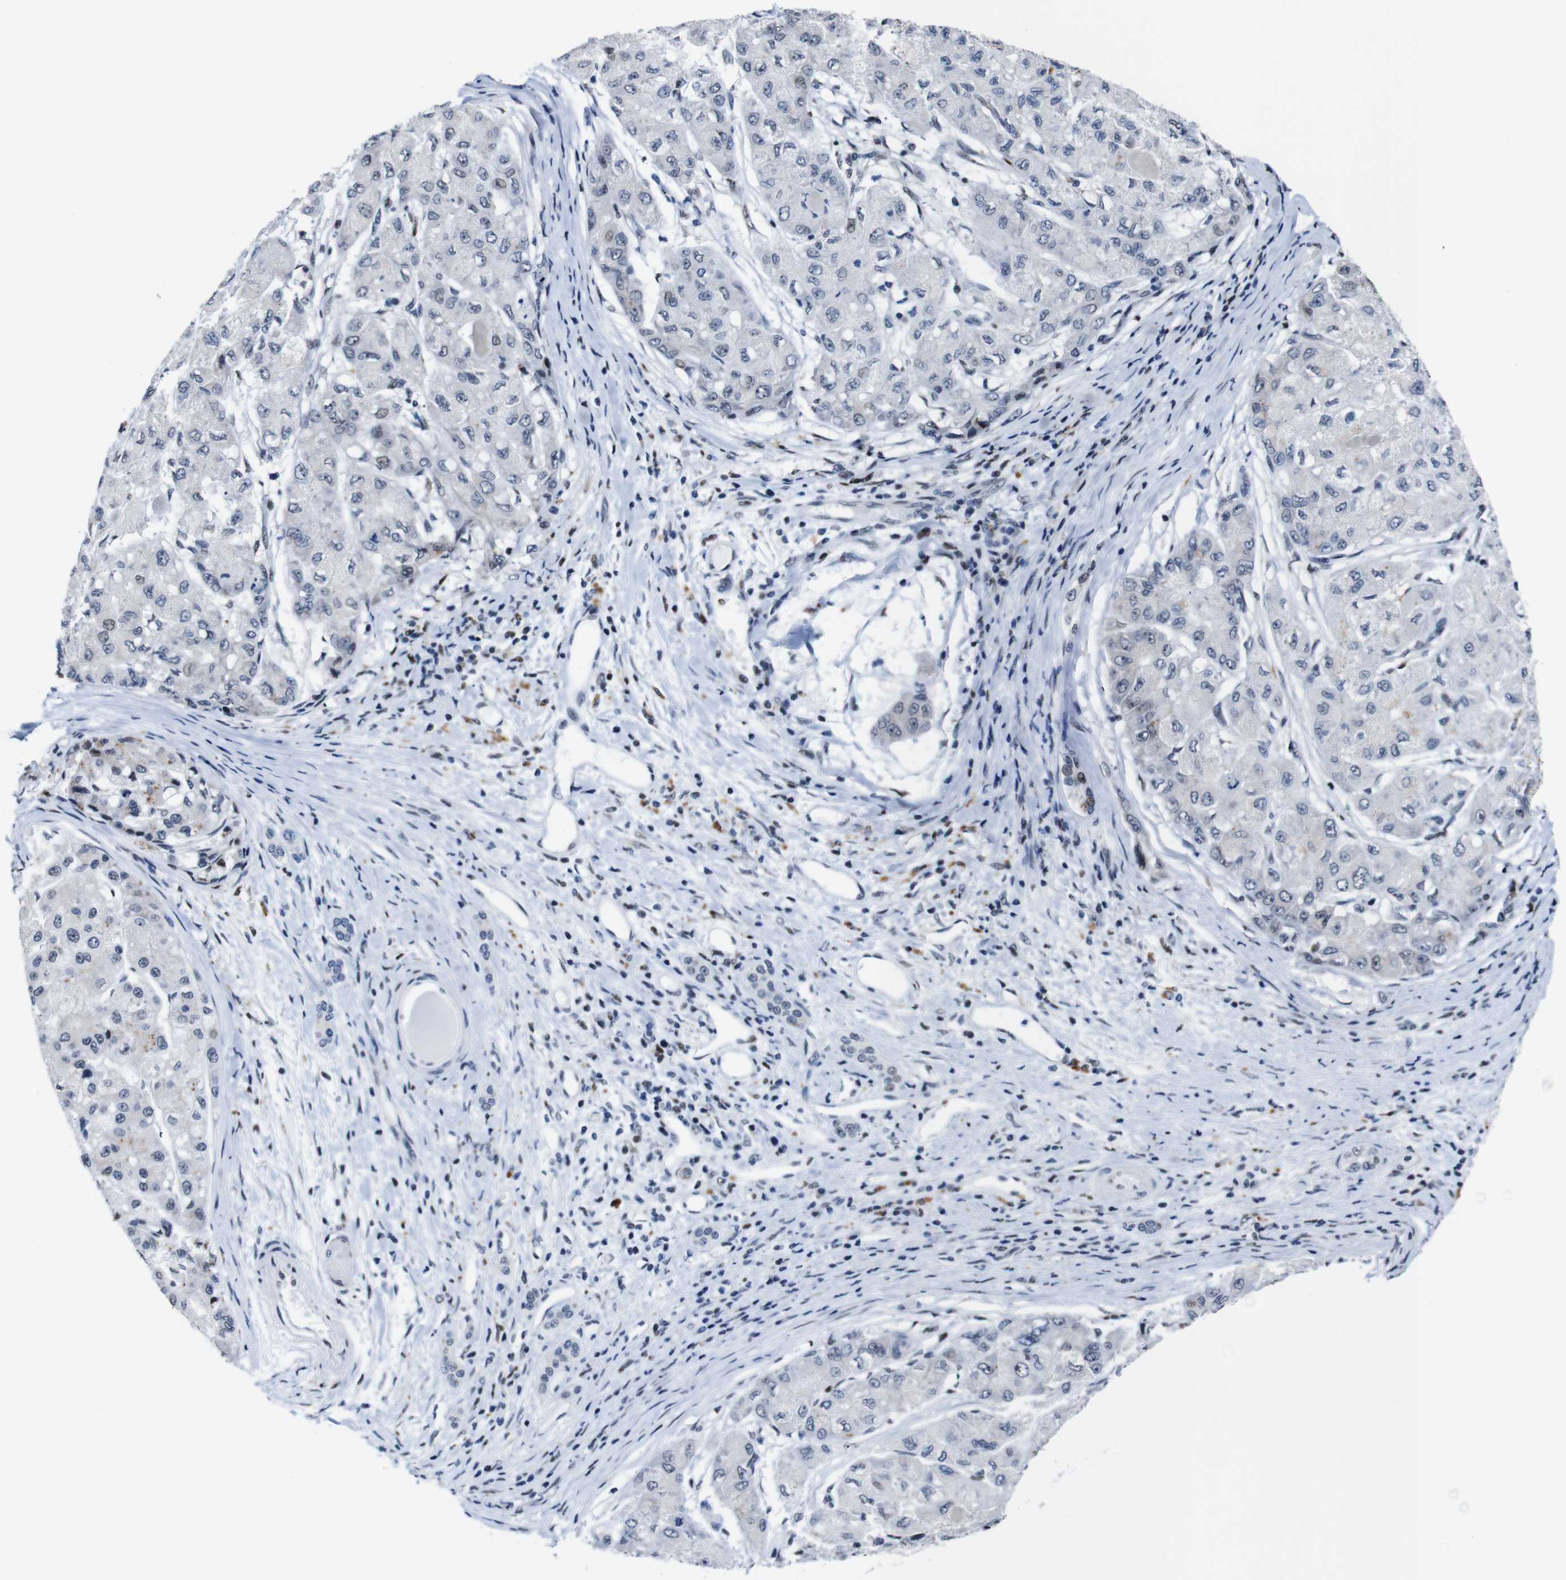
{"staining": {"intensity": "negative", "quantity": "none", "location": "none"}, "tissue": "liver cancer", "cell_type": "Tumor cells", "image_type": "cancer", "snomed": [{"axis": "morphology", "description": "Carcinoma, Hepatocellular, NOS"}, {"axis": "topography", "description": "Liver"}], "caption": "Human liver cancer (hepatocellular carcinoma) stained for a protein using immunohistochemistry demonstrates no staining in tumor cells.", "gene": "GATA6", "patient": {"sex": "male", "age": 80}}